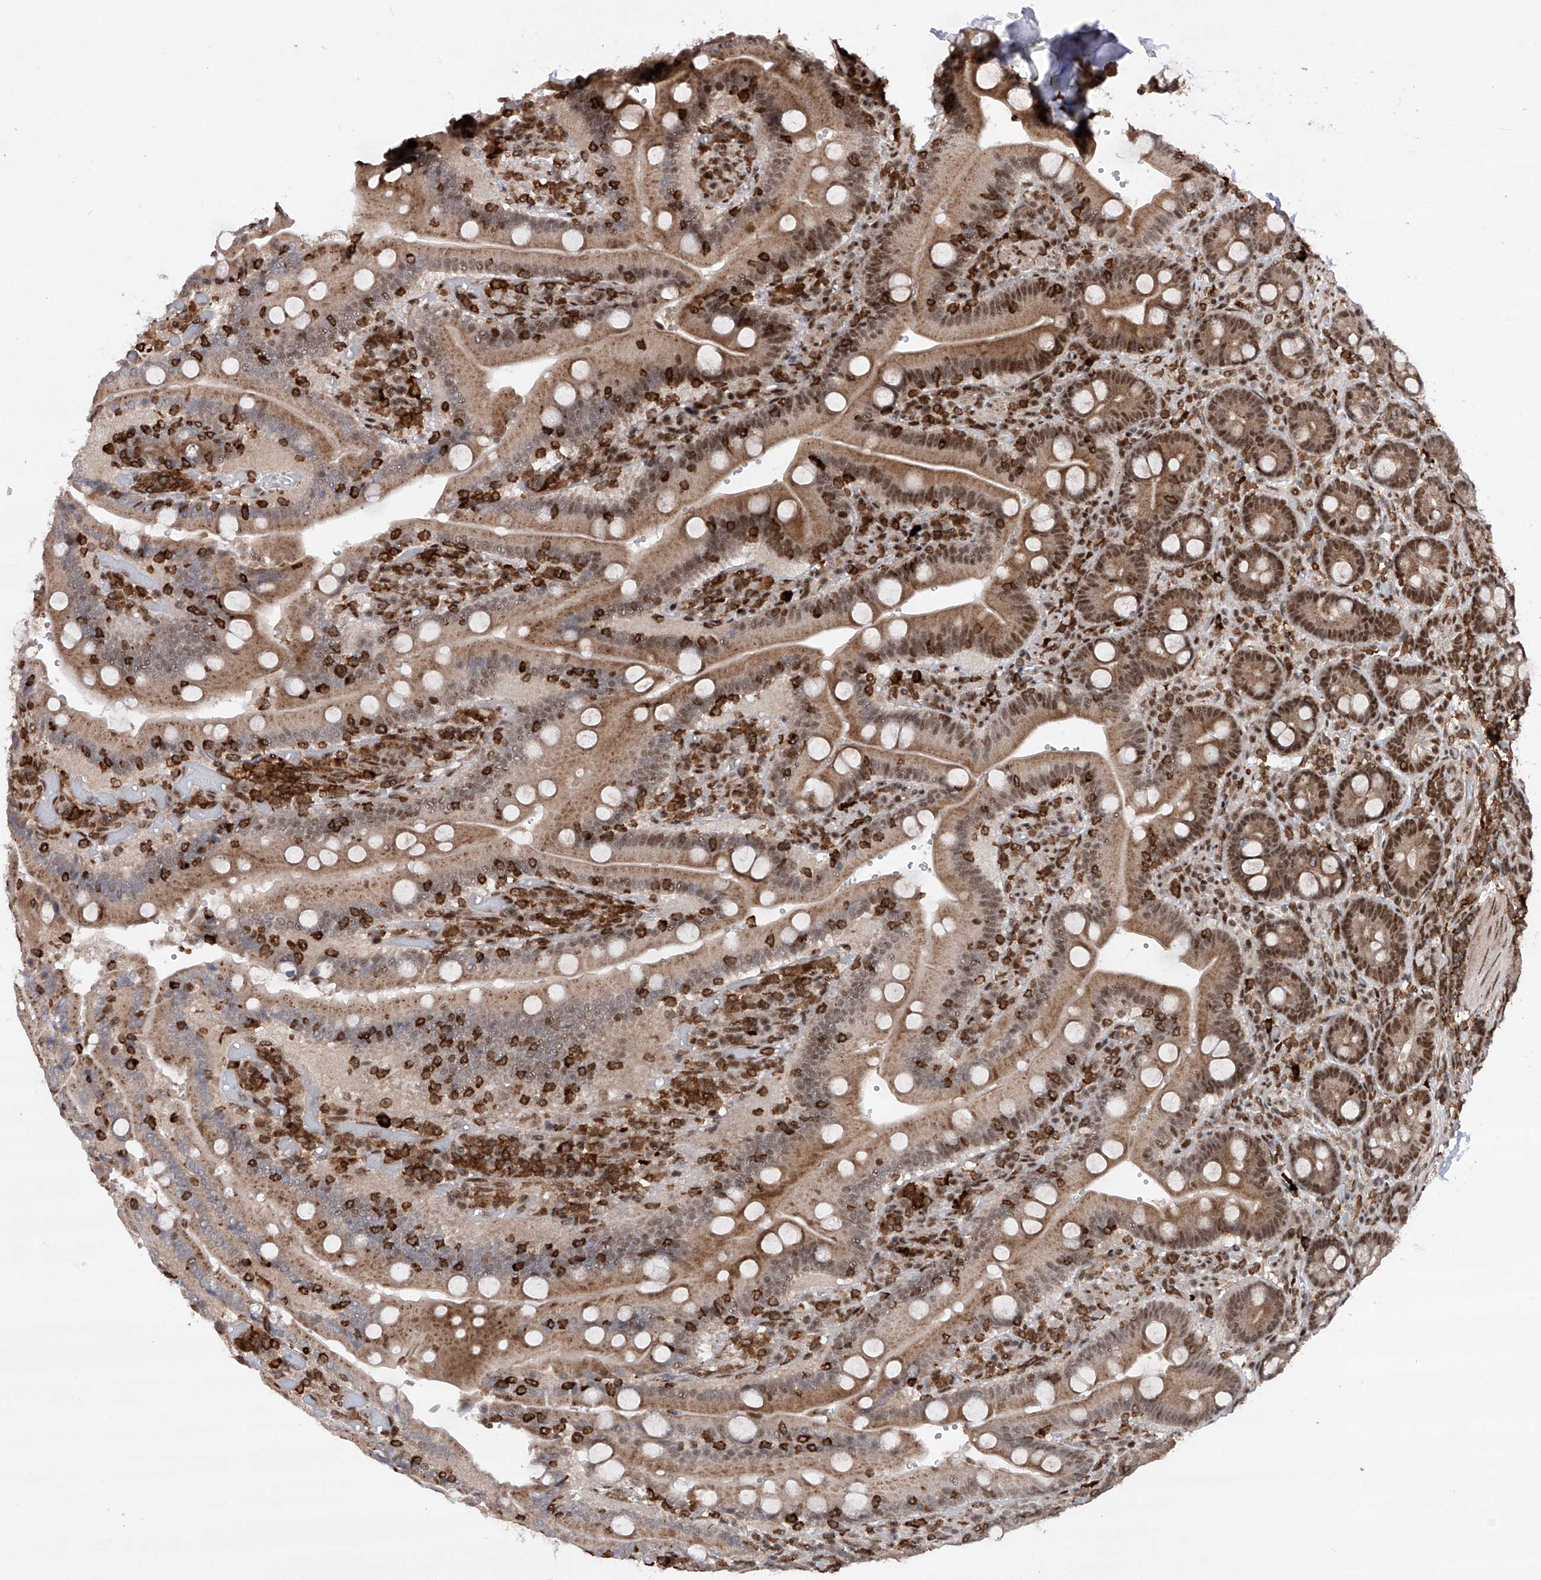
{"staining": {"intensity": "moderate", "quantity": ">75%", "location": "cytoplasmic/membranous,nuclear"}, "tissue": "duodenum", "cell_type": "Glandular cells", "image_type": "normal", "snomed": [{"axis": "morphology", "description": "Normal tissue, NOS"}, {"axis": "topography", "description": "Duodenum"}], "caption": "Benign duodenum reveals moderate cytoplasmic/membranous,nuclear expression in approximately >75% of glandular cells (Stains: DAB (3,3'-diaminobenzidine) in brown, nuclei in blue, Microscopy: brightfield microscopy at high magnification)..", "gene": "ZNF280D", "patient": {"sex": "female", "age": 62}}